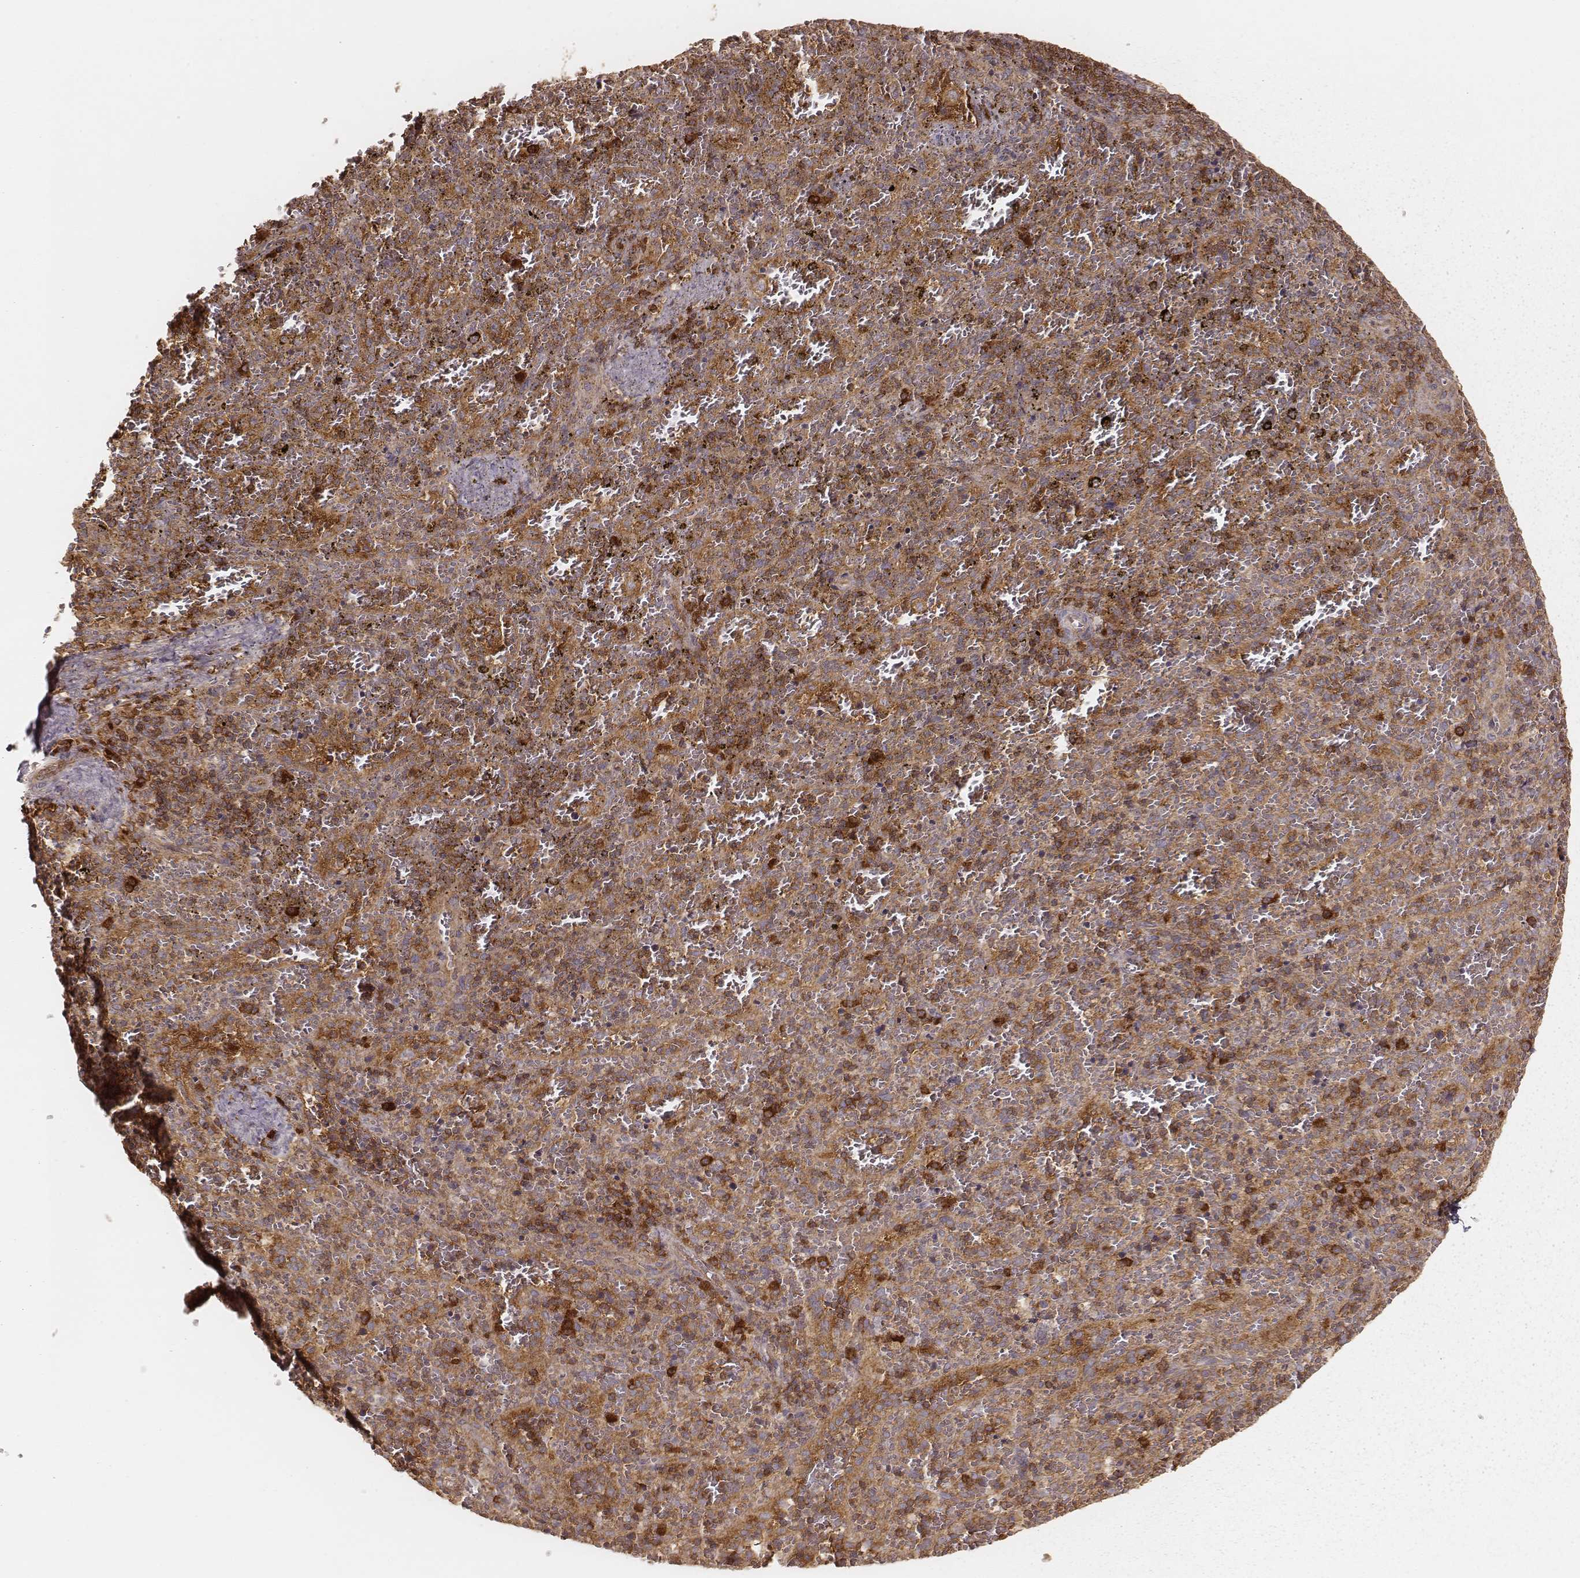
{"staining": {"intensity": "strong", "quantity": "25%-75%", "location": "cytoplasmic/membranous"}, "tissue": "spleen", "cell_type": "Cells in red pulp", "image_type": "normal", "snomed": [{"axis": "morphology", "description": "Normal tissue, NOS"}, {"axis": "topography", "description": "Spleen"}], "caption": "IHC image of benign spleen stained for a protein (brown), which demonstrates high levels of strong cytoplasmic/membranous positivity in approximately 25%-75% of cells in red pulp.", "gene": "CARS1", "patient": {"sex": "female", "age": 50}}